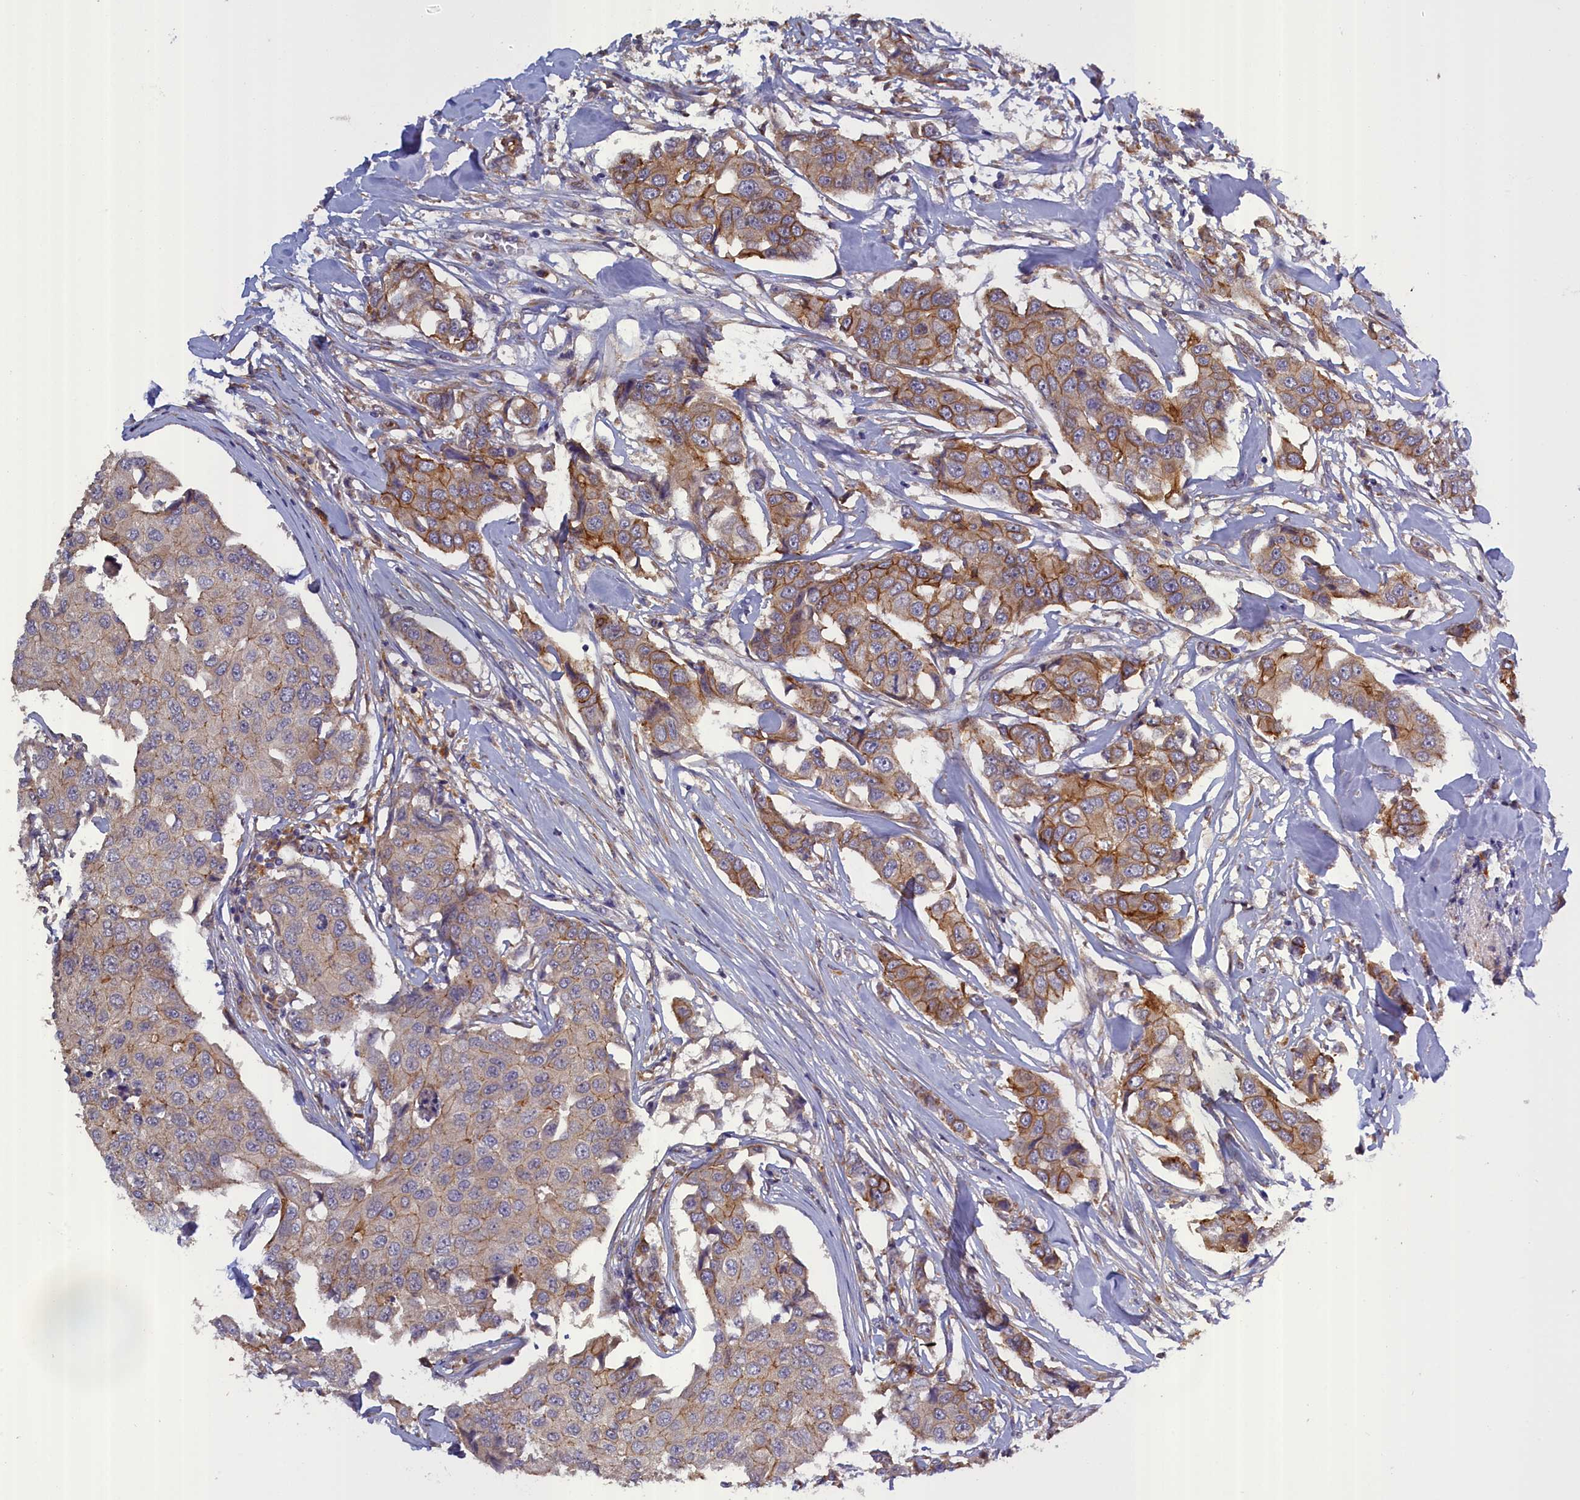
{"staining": {"intensity": "moderate", "quantity": "25%-75%", "location": "cytoplasmic/membranous"}, "tissue": "breast cancer", "cell_type": "Tumor cells", "image_type": "cancer", "snomed": [{"axis": "morphology", "description": "Duct carcinoma"}, {"axis": "topography", "description": "Breast"}], "caption": "Tumor cells demonstrate medium levels of moderate cytoplasmic/membranous staining in about 25%-75% of cells in intraductal carcinoma (breast).", "gene": "COL19A1", "patient": {"sex": "female", "age": 80}}